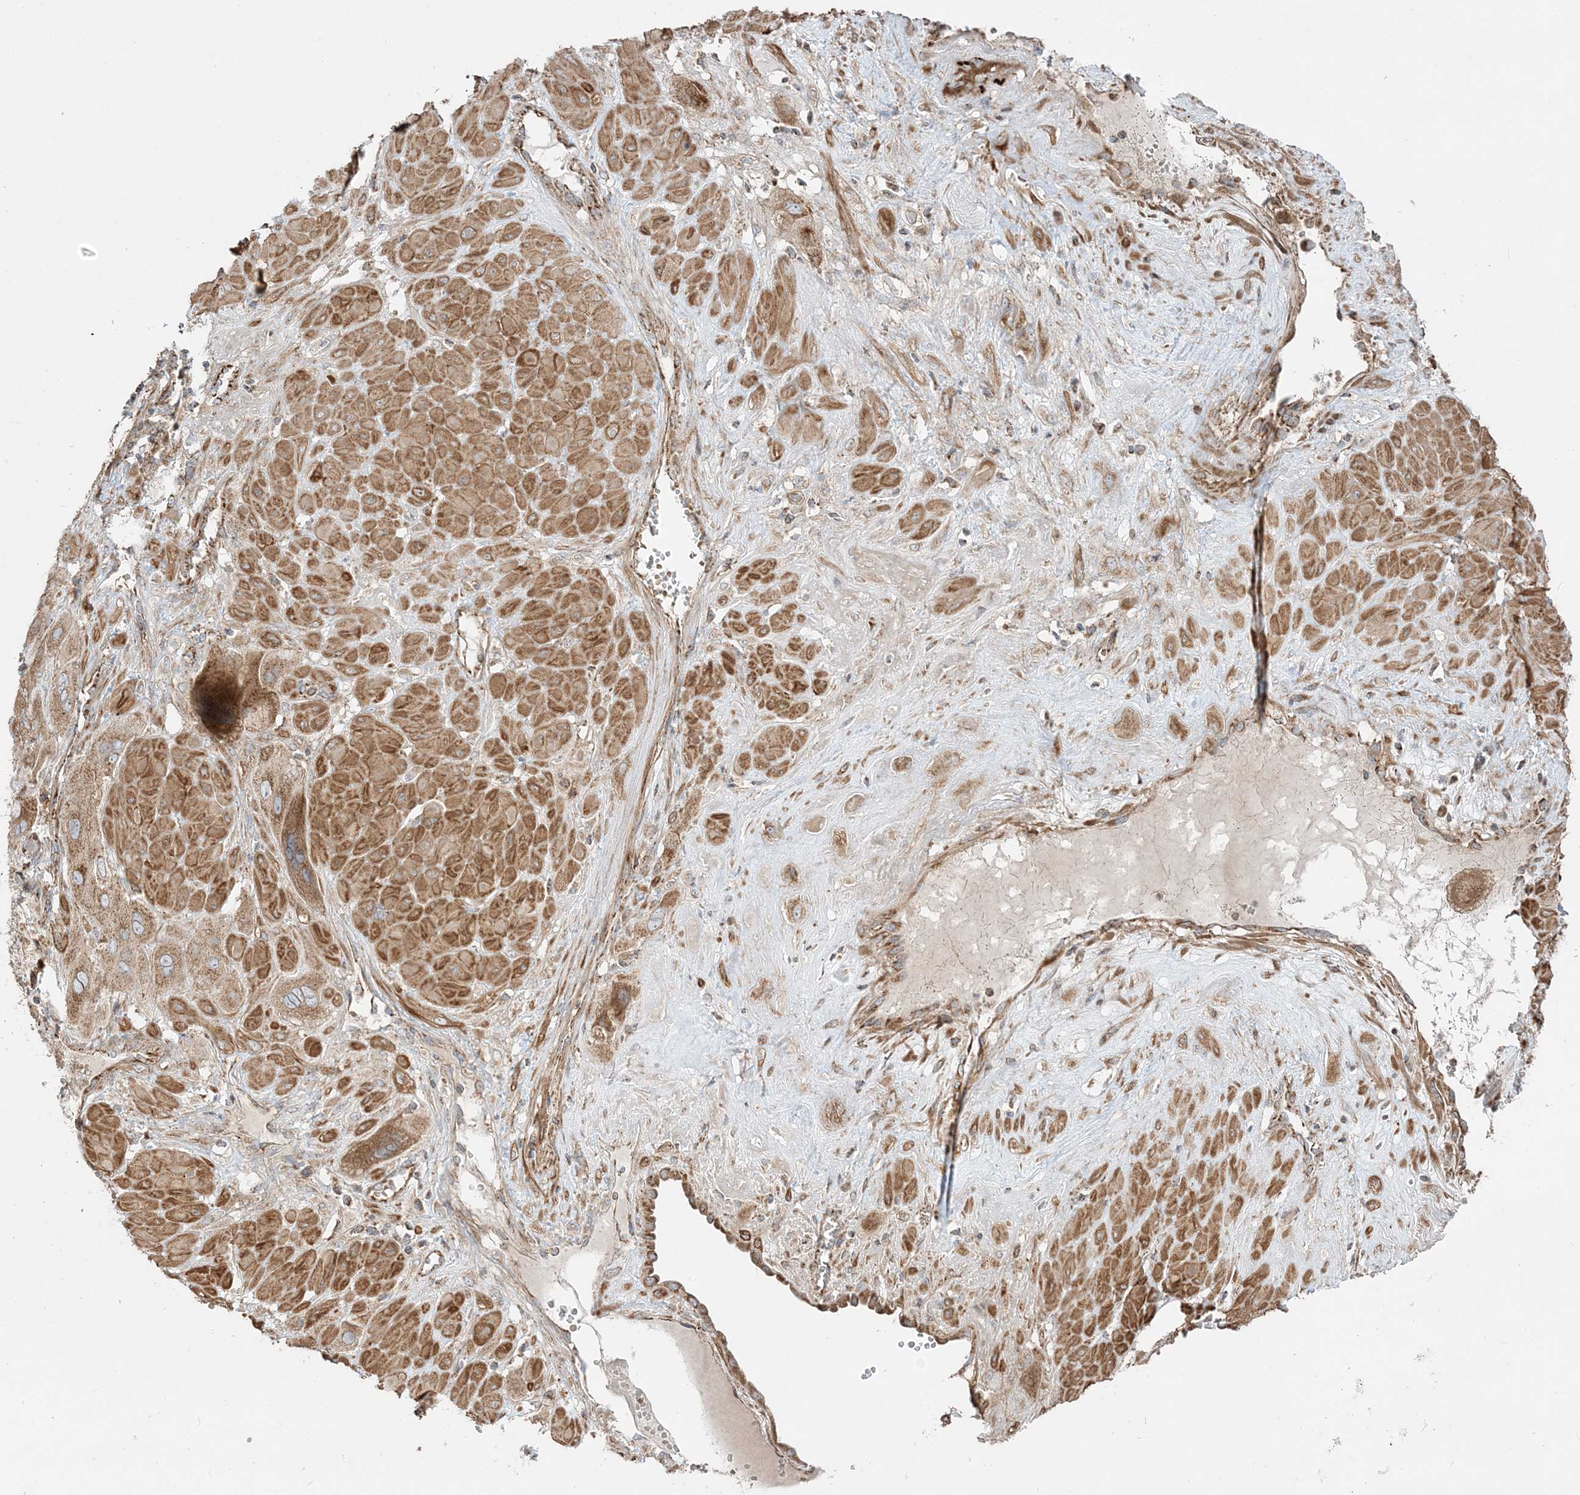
{"staining": {"intensity": "moderate", "quantity": ">75%", "location": "cytoplasmic/membranous"}, "tissue": "cervical cancer", "cell_type": "Tumor cells", "image_type": "cancer", "snomed": [{"axis": "morphology", "description": "Squamous cell carcinoma, NOS"}, {"axis": "topography", "description": "Cervix"}], "caption": "Immunohistochemical staining of squamous cell carcinoma (cervical) demonstrates medium levels of moderate cytoplasmic/membranous protein positivity in approximately >75% of tumor cells. (DAB = brown stain, brightfield microscopy at high magnification).", "gene": "AARS2", "patient": {"sex": "female", "age": 34}}